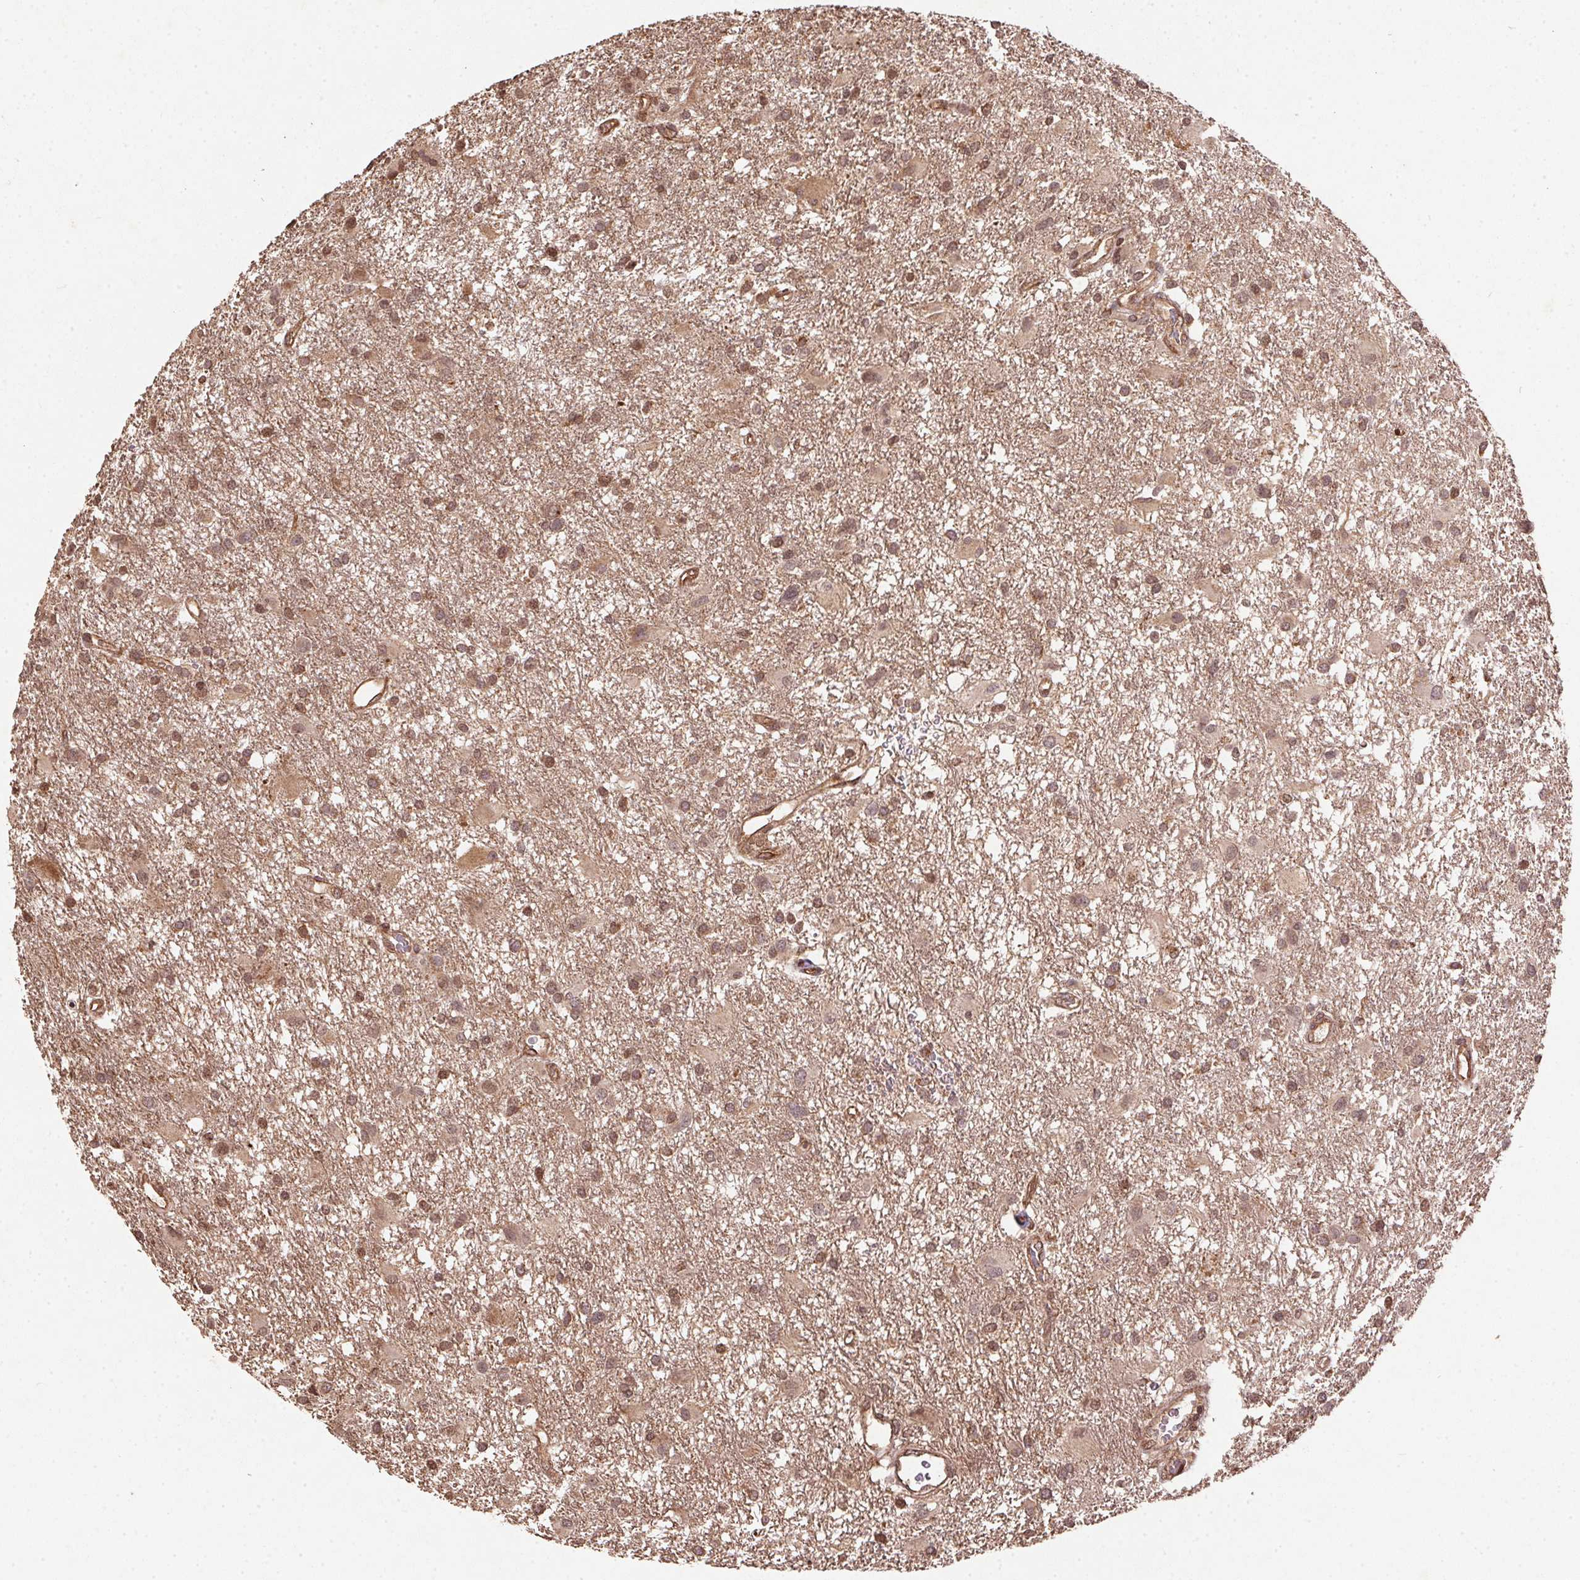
{"staining": {"intensity": "moderate", "quantity": ">75%", "location": "cytoplasmic/membranous"}, "tissue": "glioma", "cell_type": "Tumor cells", "image_type": "cancer", "snomed": [{"axis": "morphology", "description": "Glioma, malignant, High grade"}, {"axis": "topography", "description": "Brain"}], "caption": "Brown immunohistochemical staining in glioma reveals moderate cytoplasmic/membranous expression in about >75% of tumor cells.", "gene": "SPRED2", "patient": {"sex": "male", "age": 53}}